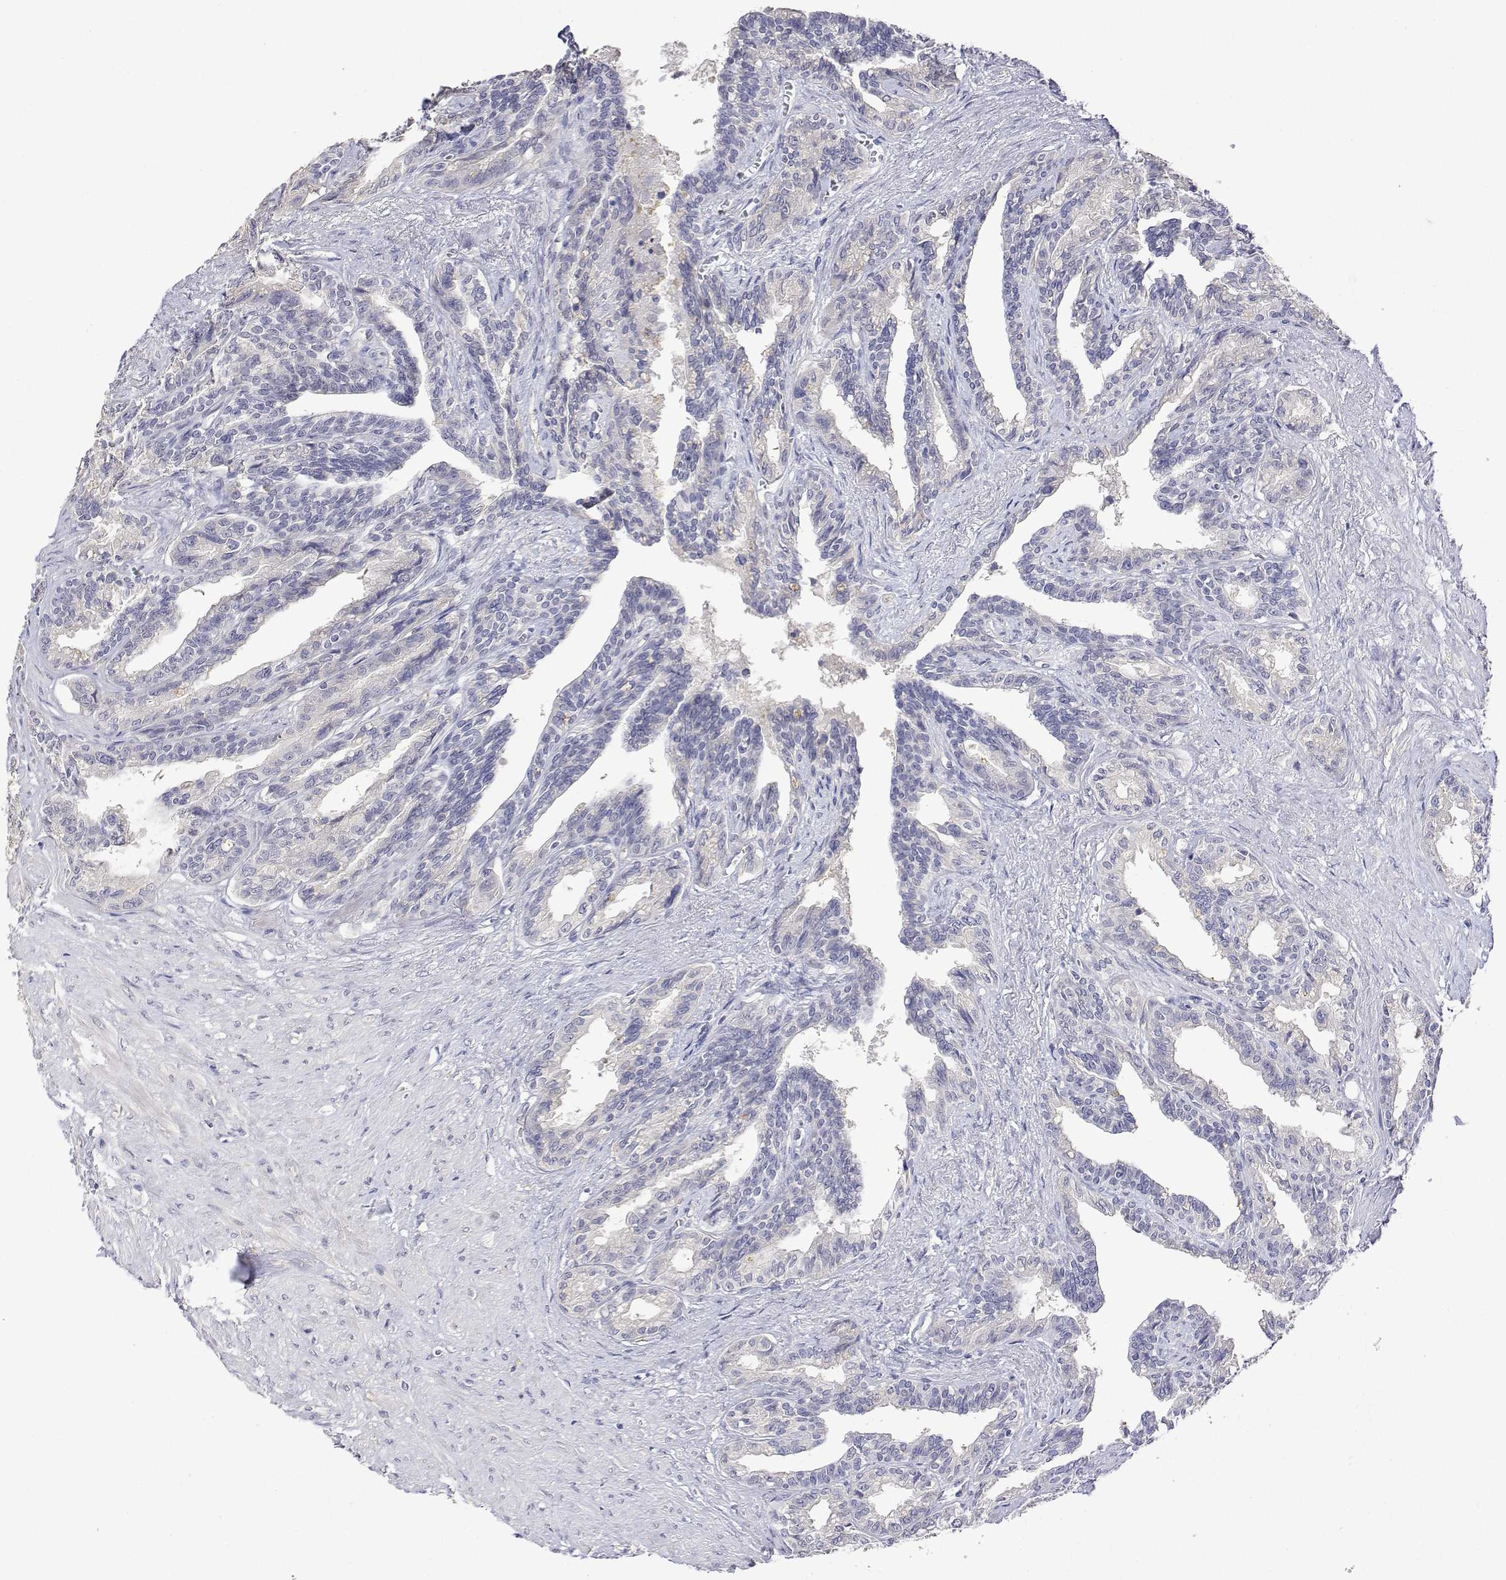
{"staining": {"intensity": "negative", "quantity": "none", "location": "none"}, "tissue": "seminal vesicle", "cell_type": "Glandular cells", "image_type": "normal", "snomed": [{"axis": "morphology", "description": "Normal tissue, NOS"}, {"axis": "morphology", "description": "Urothelial carcinoma, NOS"}, {"axis": "topography", "description": "Urinary bladder"}, {"axis": "topography", "description": "Seminal veicle"}], "caption": "High power microscopy histopathology image of an immunohistochemistry micrograph of benign seminal vesicle, revealing no significant staining in glandular cells. (Stains: DAB immunohistochemistry (IHC) with hematoxylin counter stain, Microscopy: brightfield microscopy at high magnification).", "gene": "PLCB1", "patient": {"sex": "male", "age": 76}}